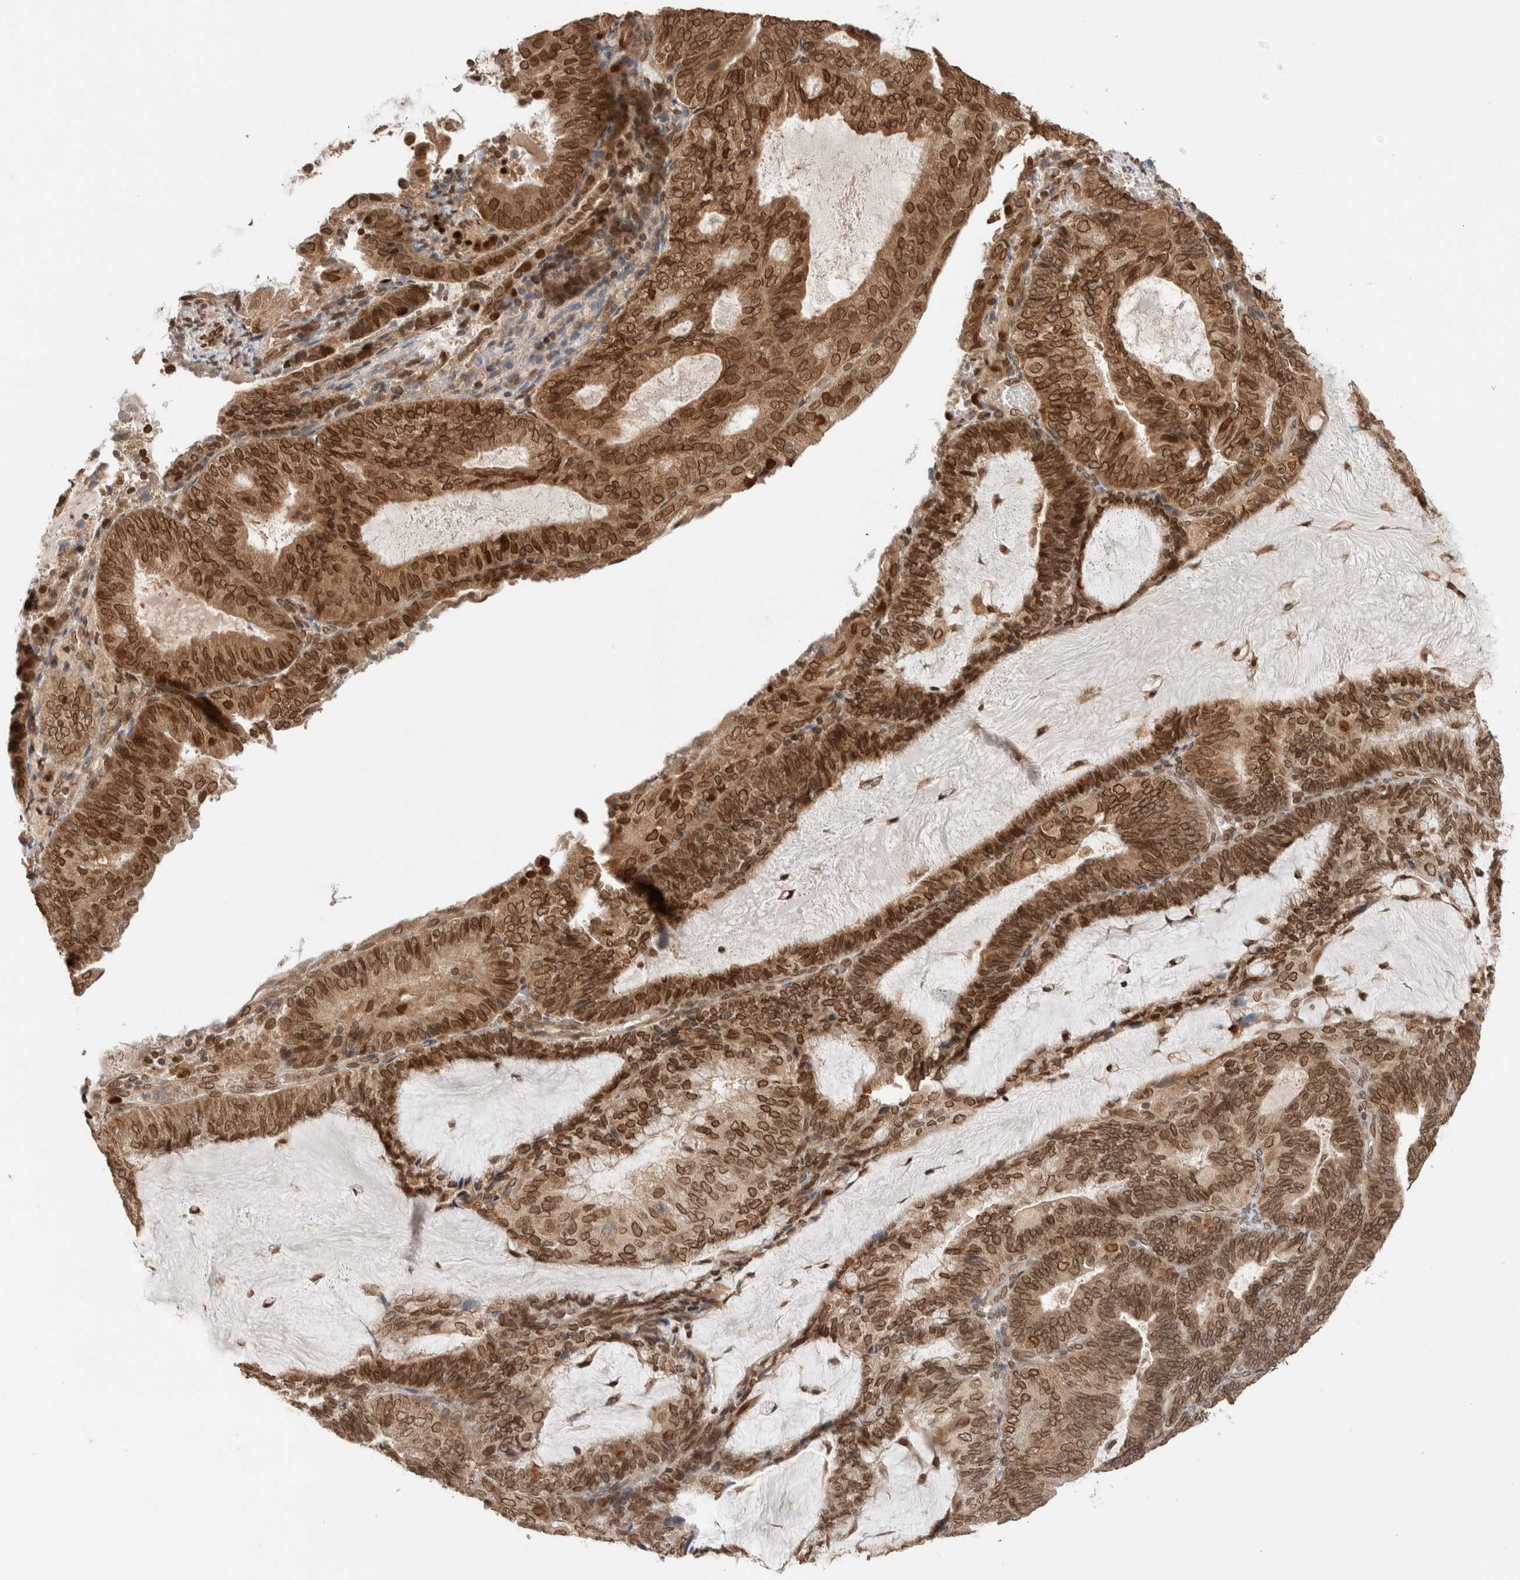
{"staining": {"intensity": "strong", "quantity": ">75%", "location": "cytoplasmic/membranous,nuclear"}, "tissue": "endometrial cancer", "cell_type": "Tumor cells", "image_type": "cancer", "snomed": [{"axis": "morphology", "description": "Adenocarcinoma, NOS"}, {"axis": "topography", "description": "Endometrium"}], "caption": "Immunohistochemical staining of human endometrial adenocarcinoma shows strong cytoplasmic/membranous and nuclear protein expression in approximately >75% of tumor cells.", "gene": "TPR", "patient": {"sex": "female", "age": 81}}